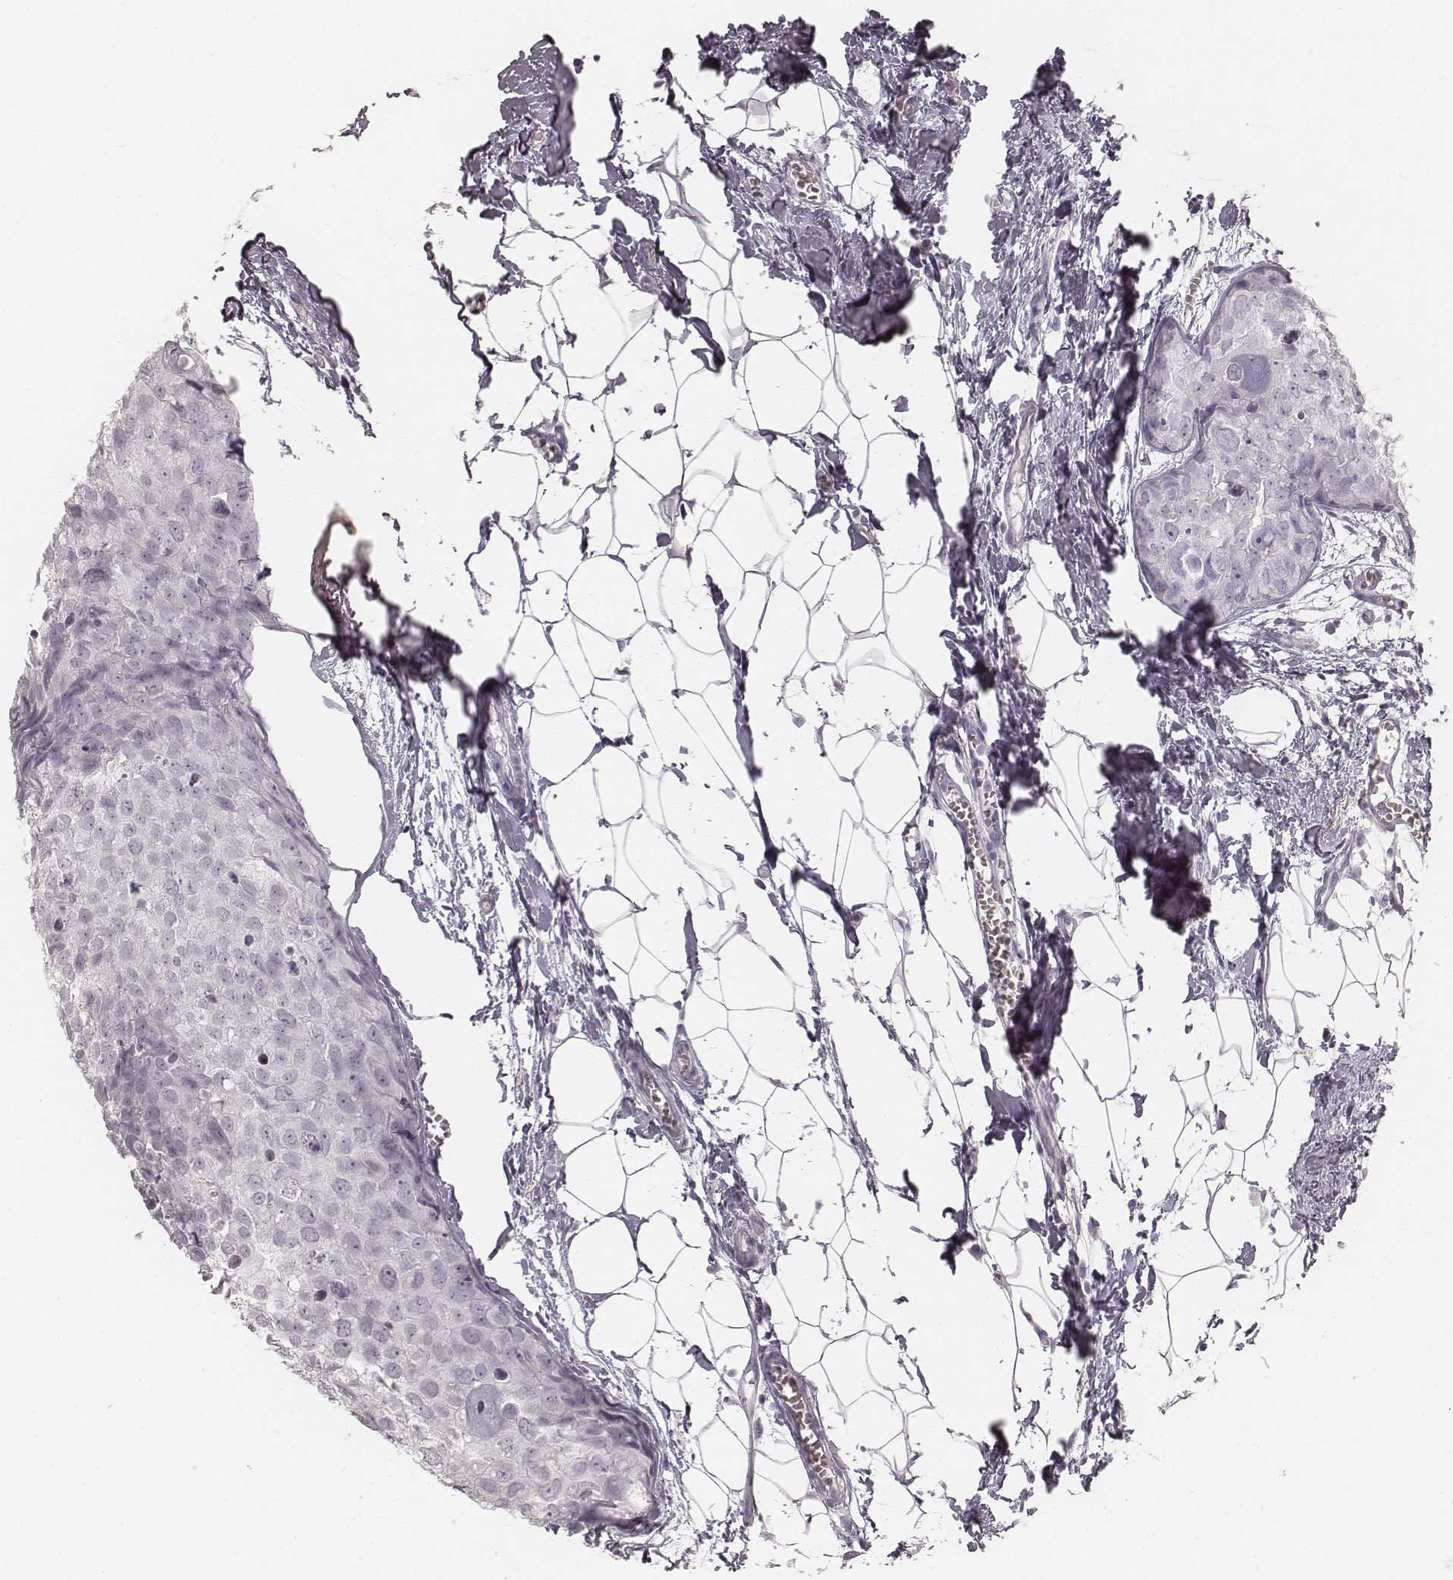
{"staining": {"intensity": "negative", "quantity": "none", "location": "none"}, "tissue": "breast cancer", "cell_type": "Tumor cells", "image_type": "cancer", "snomed": [{"axis": "morphology", "description": "Duct carcinoma"}, {"axis": "topography", "description": "Breast"}], "caption": "Infiltrating ductal carcinoma (breast) was stained to show a protein in brown. There is no significant staining in tumor cells.", "gene": "KRT34", "patient": {"sex": "female", "age": 38}}